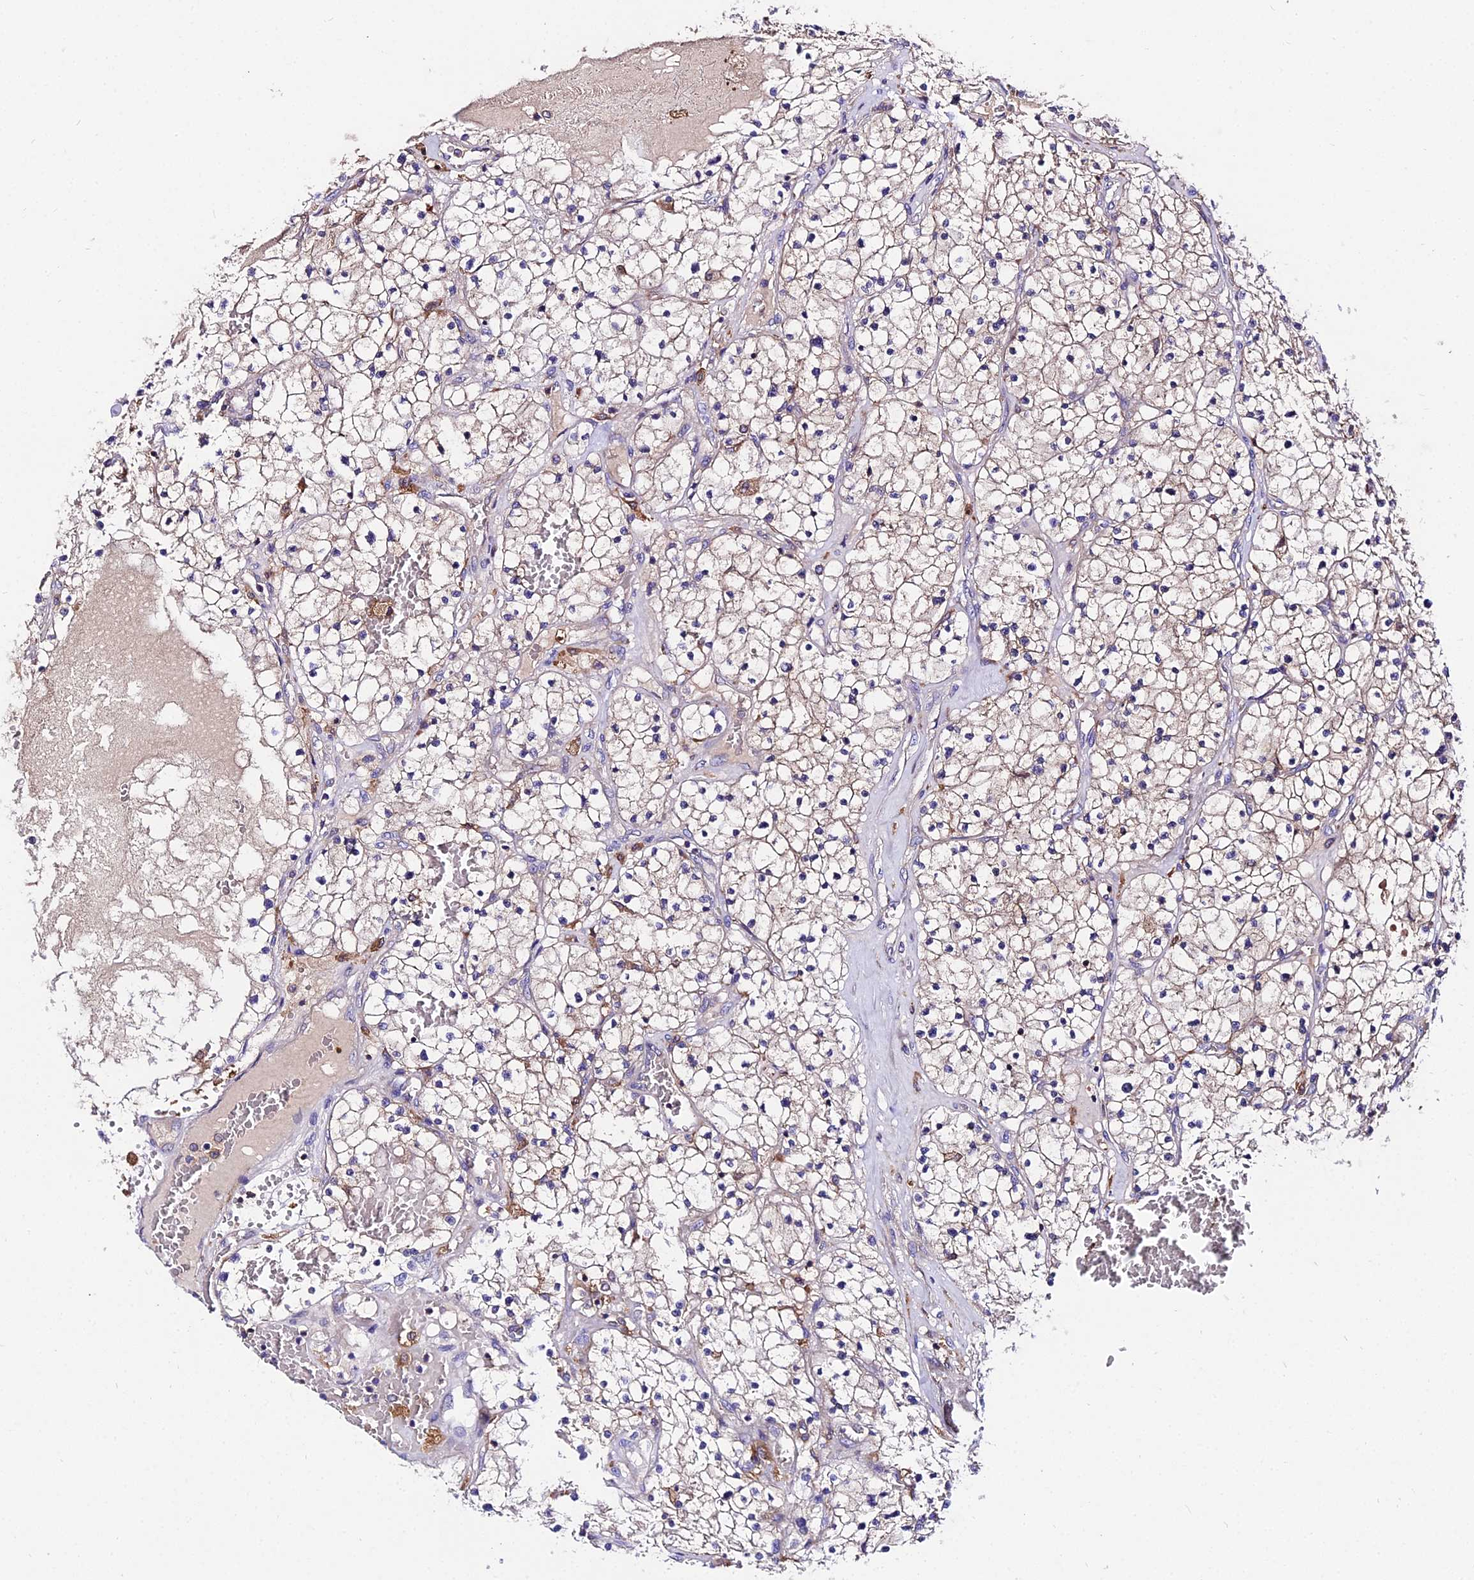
{"staining": {"intensity": "weak", "quantity": "<25%", "location": "cytoplasmic/membranous"}, "tissue": "renal cancer", "cell_type": "Tumor cells", "image_type": "cancer", "snomed": [{"axis": "morphology", "description": "Normal tissue, NOS"}, {"axis": "morphology", "description": "Adenocarcinoma, NOS"}, {"axis": "topography", "description": "Kidney"}], "caption": "The histopathology image shows no staining of tumor cells in renal adenocarcinoma. The staining was performed using DAB to visualize the protein expression in brown, while the nuclei were stained in blue with hematoxylin (Magnification: 20x).", "gene": "C2orf69", "patient": {"sex": "male", "age": 68}}